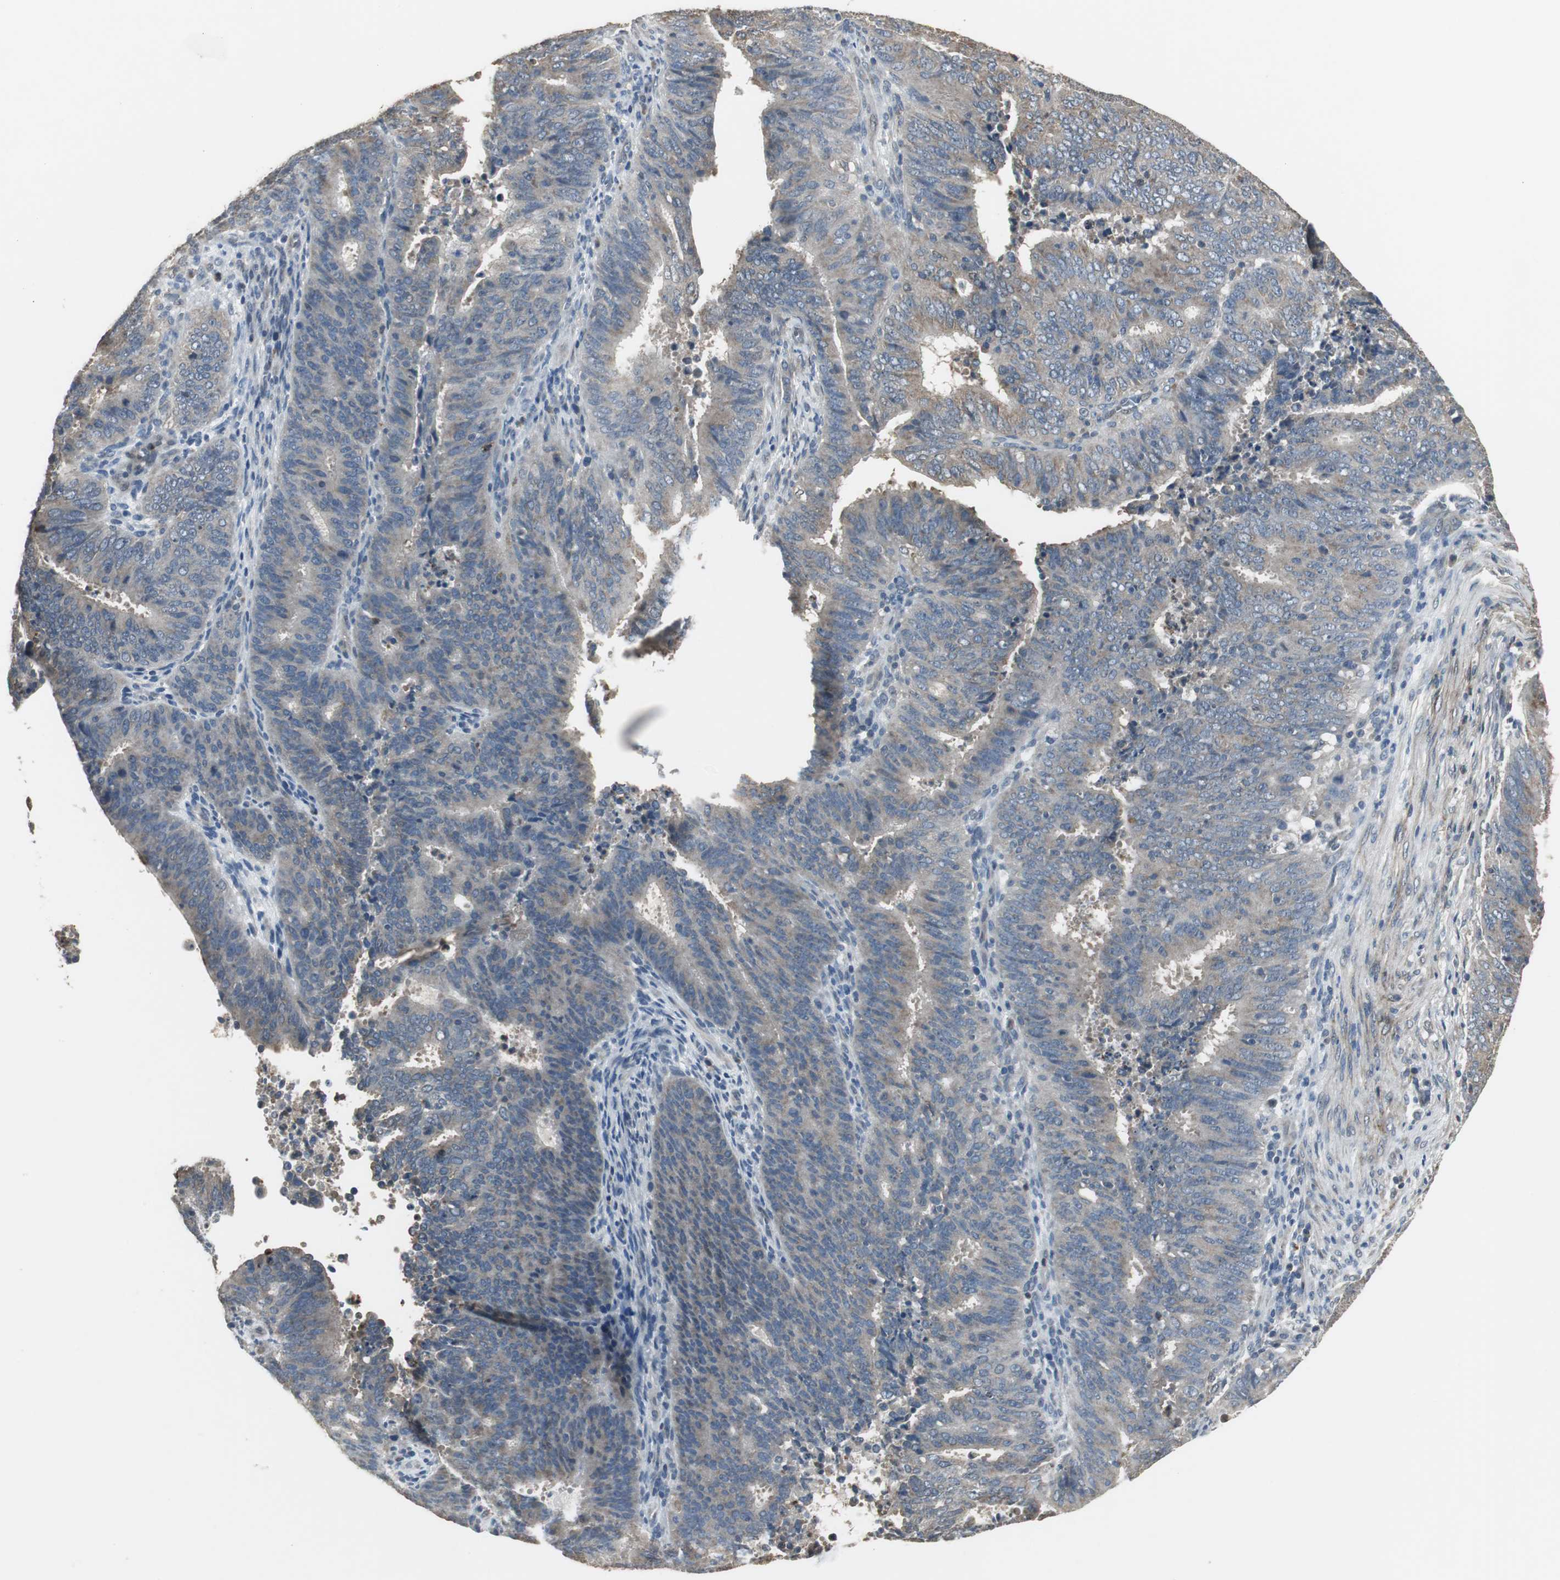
{"staining": {"intensity": "weak", "quantity": ">75%", "location": "cytoplasmic/membranous"}, "tissue": "cervical cancer", "cell_type": "Tumor cells", "image_type": "cancer", "snomed": [{"axis": "morphology", "description": "Adenocarcinoma, NOS"}, {"axis": "topography", "description": "Cervix"}], "caption": "This is an image of immunohistochemistry staining of cervical cancer, which shows weak expression in the cytoplasmic/membranous of tumor cells.", "gene": "JTB", "patient": {"sex": "female", "age": 44}}